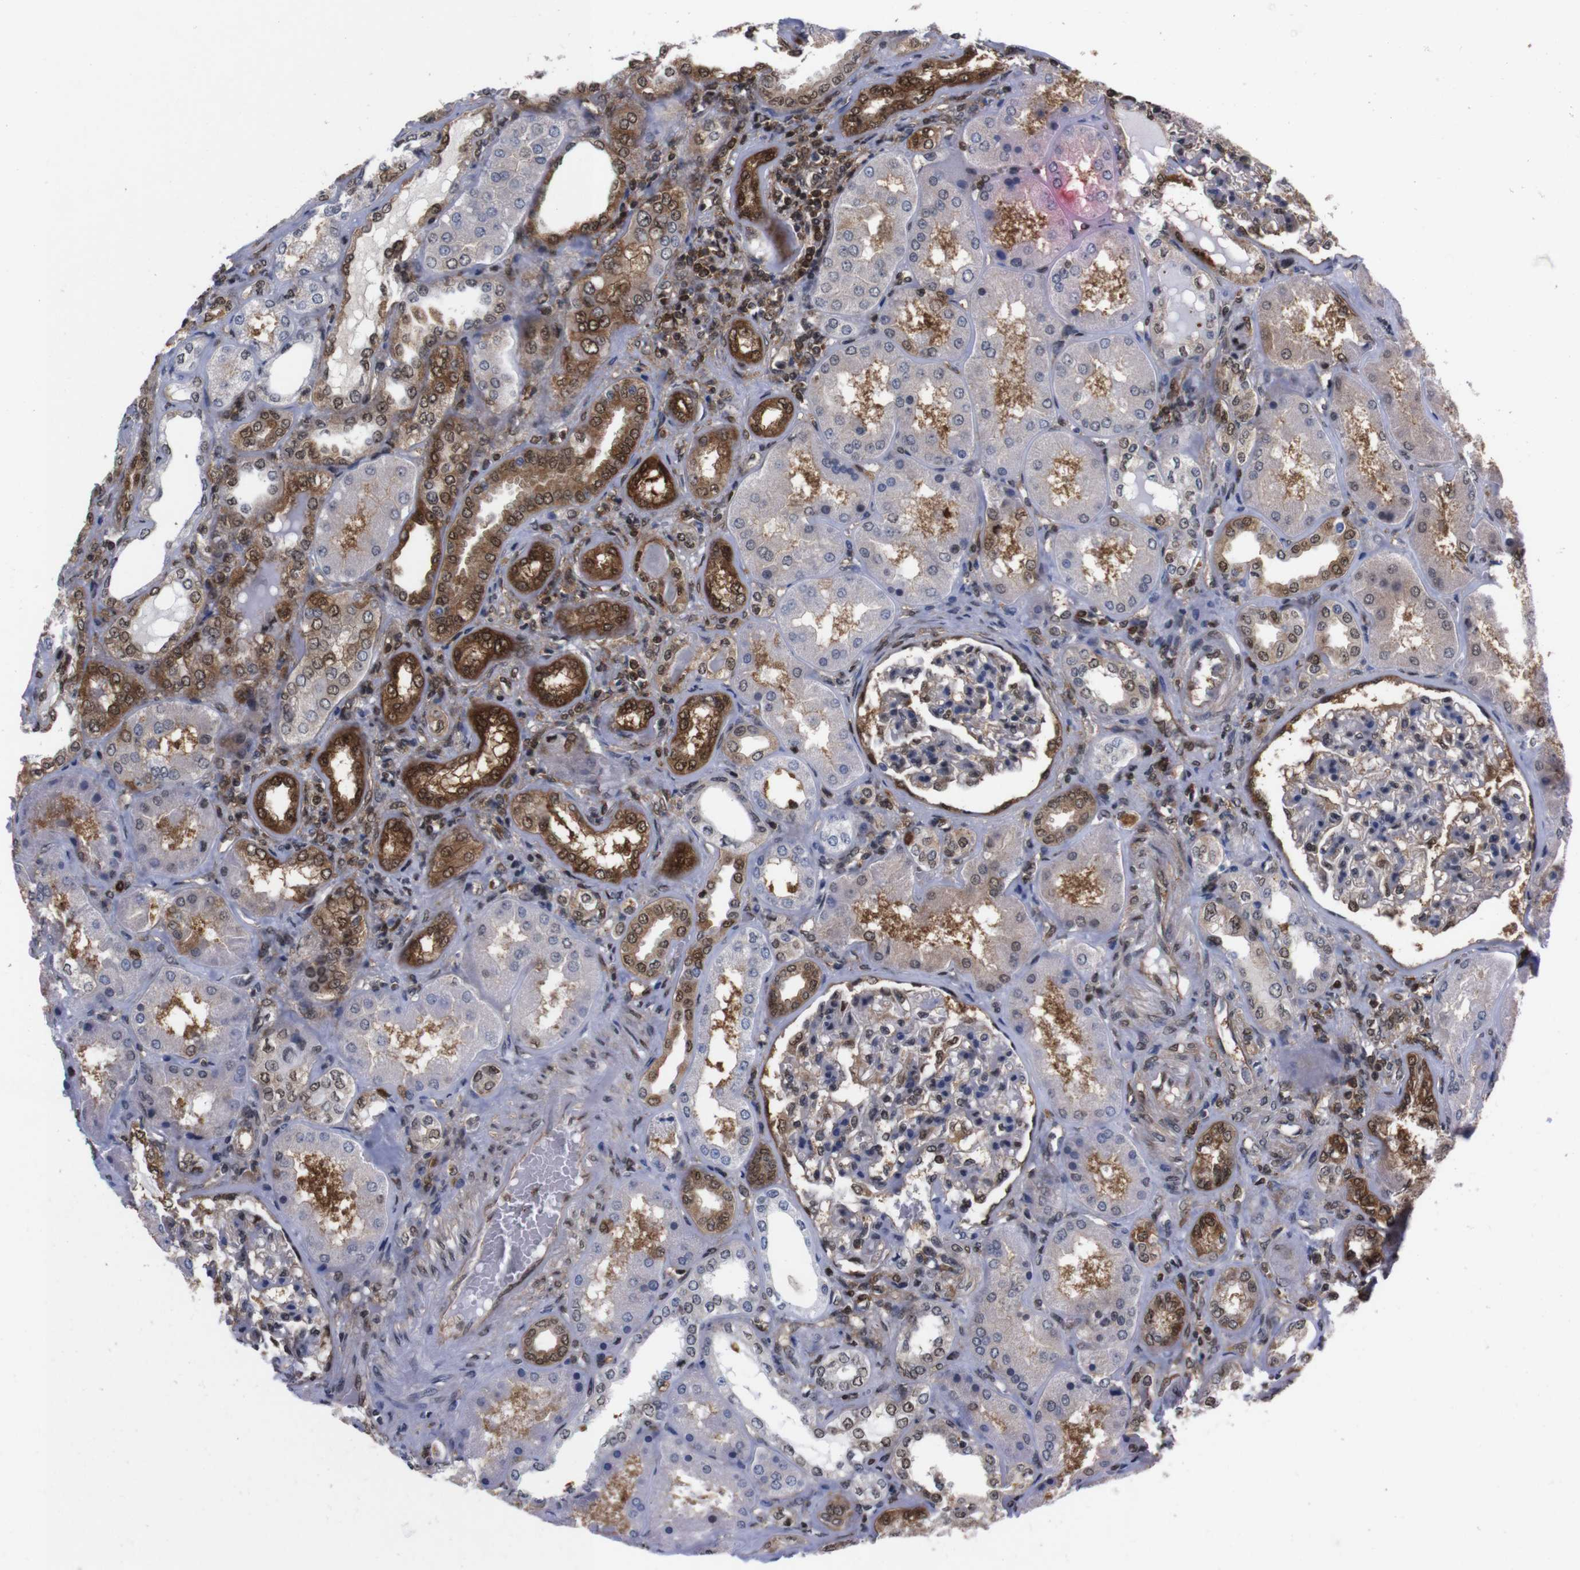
{"staining": {"intensity": "moderate", "quantity": "25%-75%", "location": "cytoplasmic/membranous,nuclear"}, "tissue": "kidney", "cell_type": "Cells in glomeruli", "image_type": "normal", "snomed": [{"axis": "morphology", "description": "Normal tissue, NOS"}, {"axis": "topography", "description": "Kidney"}], "caption": "Immunohistochemical staining of benign kidney displays 25%-75% levels of moderate cytoplasmic/membranous,nuclear protein staining in approximately 25%-75% of cells in glomeruli.", "gene": "UBQLN2", "patient": {"sex": "female", "age": 56}}